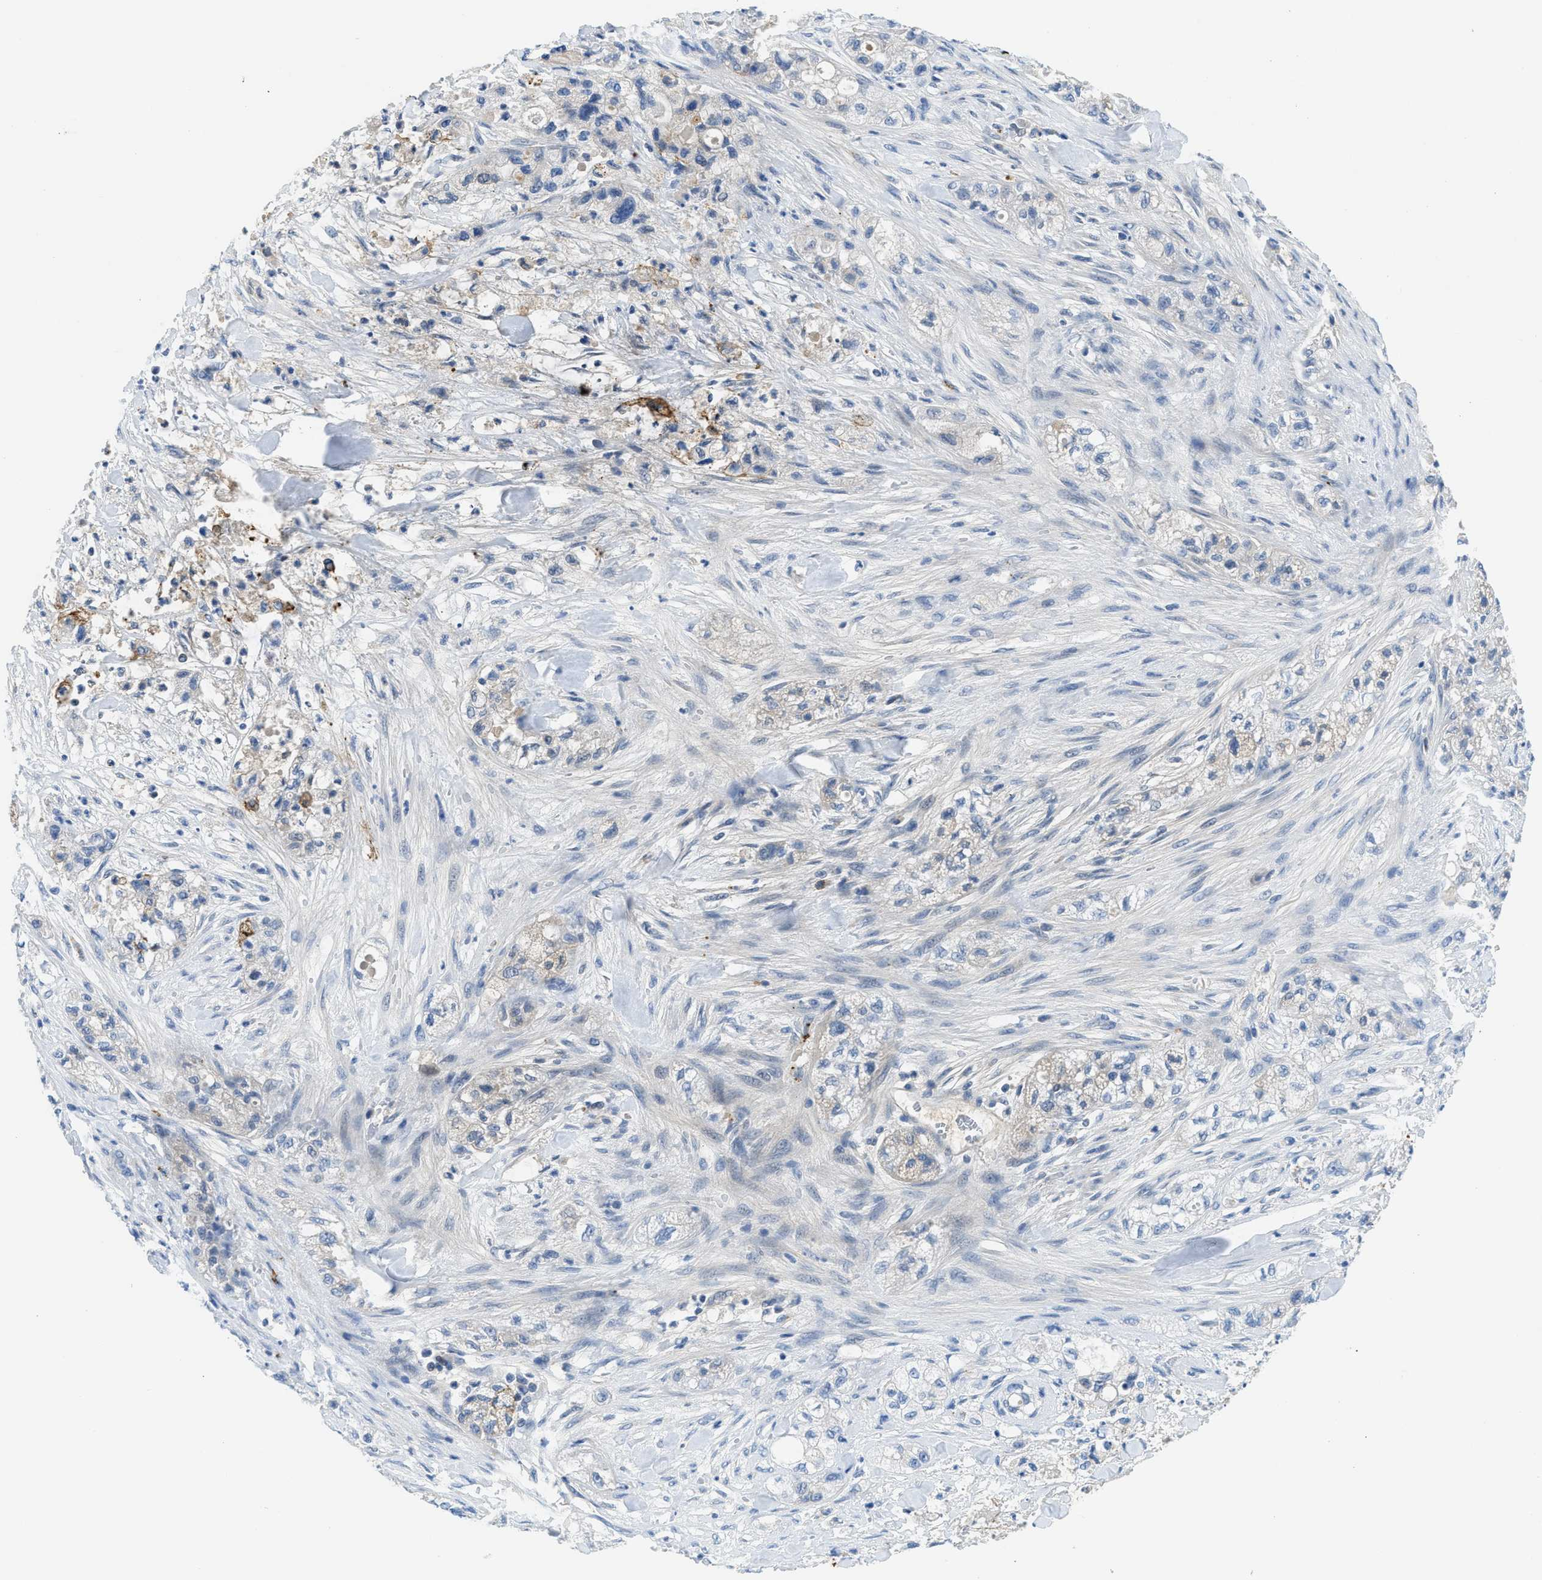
{"staining": {"intensity": "negative", "quantity": "none", "location": "none"}, "tissue": "pancreatic cancer", "cell_type": "Tumor cells", "image_type": "cancer", "snomed": [{"axis": "morphology", "description": "Adenocarcinoma, NOS"}, {"axis": "topography", "description": "Pancreas"}], "caption": "Immunohistochemical staining of pancreatic adenocarcinoma displays no significant positivity in tumor cells.", "gene": "MBL2", "patient": {"sex": "female", "age": 78}}